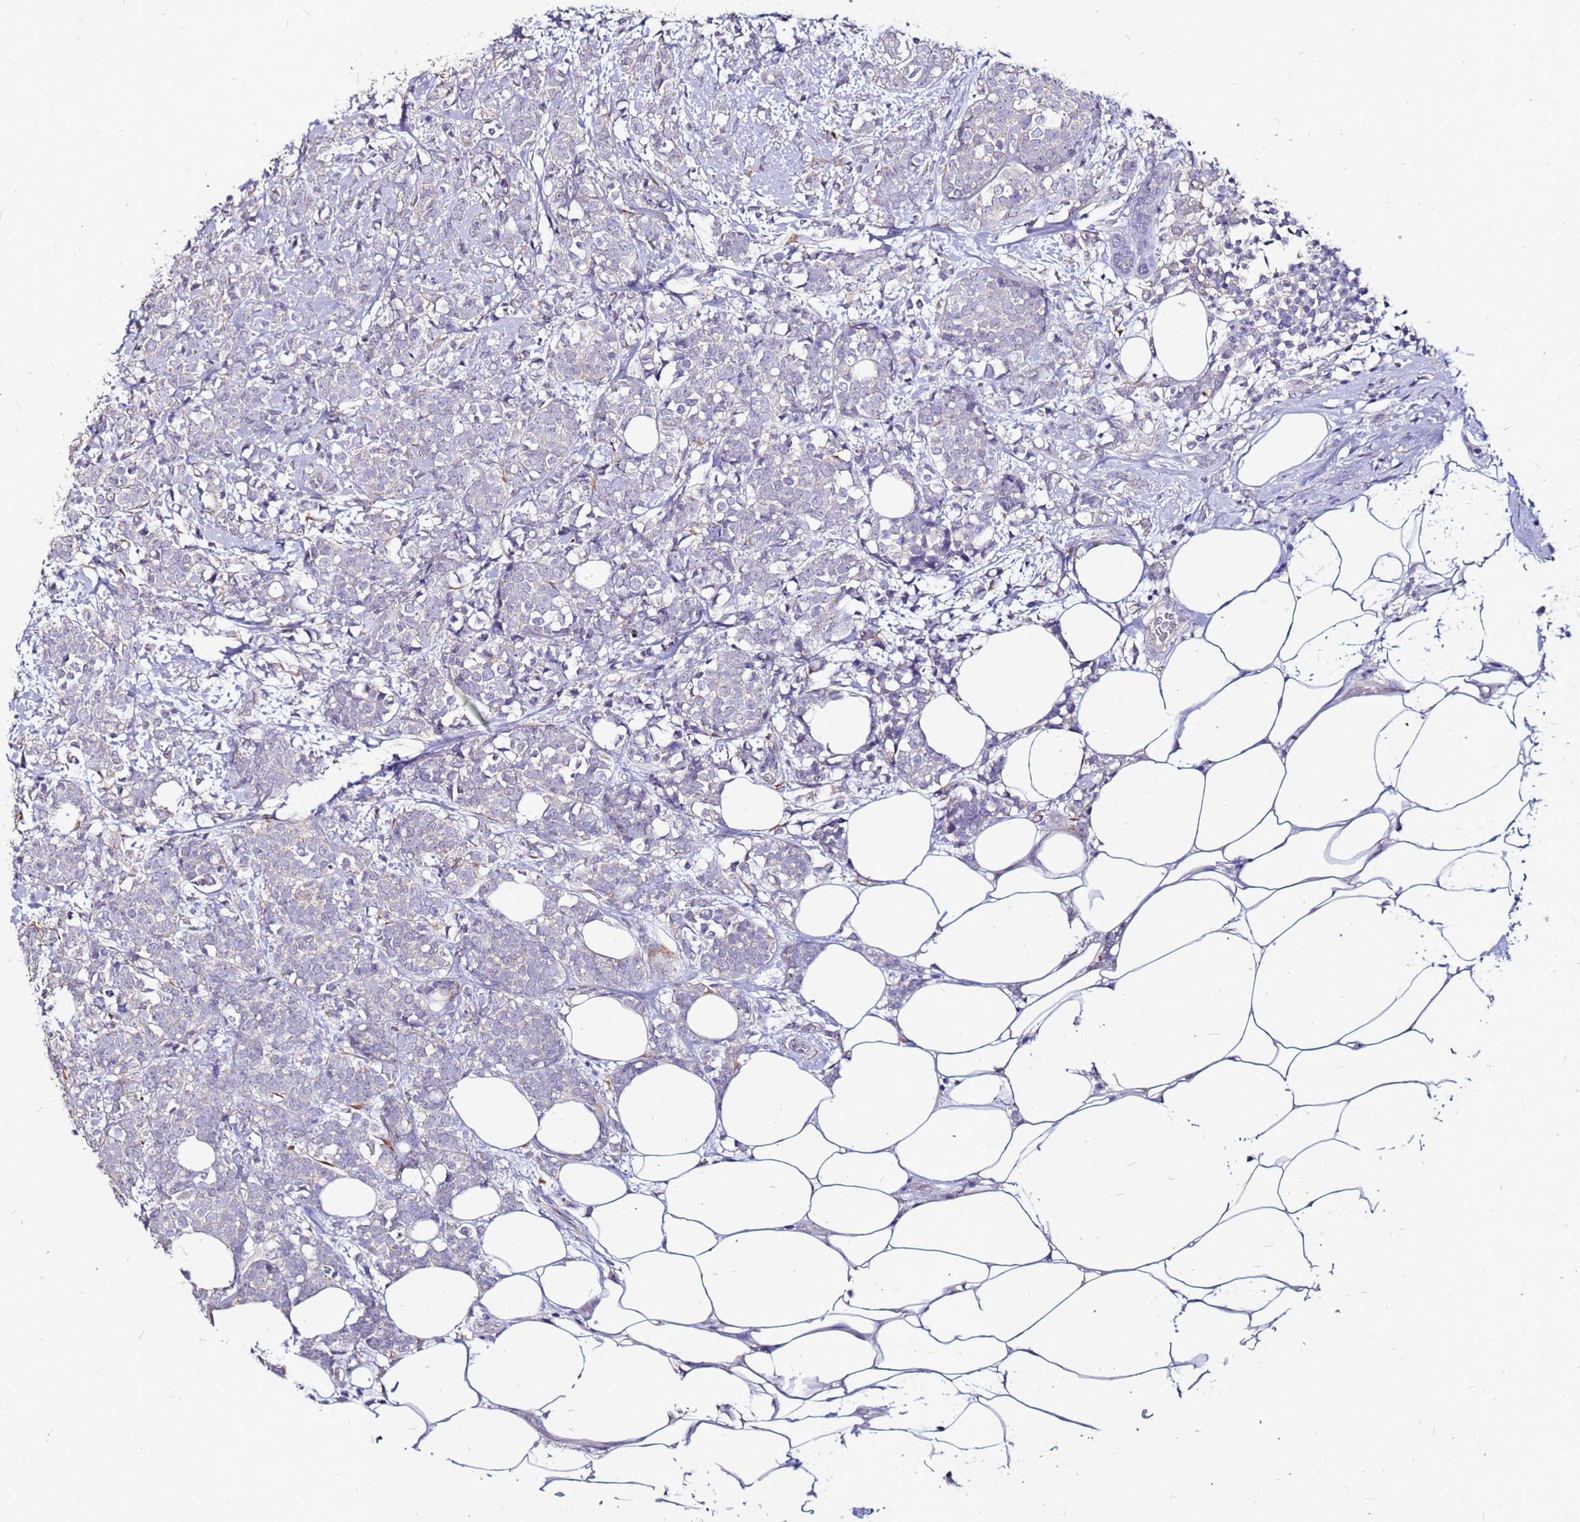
{"staining": {"intensity": "negative", "quantity": "none", "location": "none"}, "tissue": "breast cancer", "cell_type": "Tumor cells", "image_type": "cancer", "snomed": [{"axis": "morphology", "description": "Lobular carcinoma"}, {"axis": "topography", "description": "Breast"}], "caption": "The histopathology image reveals no staining of tumor cells in breast cancer.", "gene": "SLC44A3", "patient": {"sex": "female", "age": 58}}